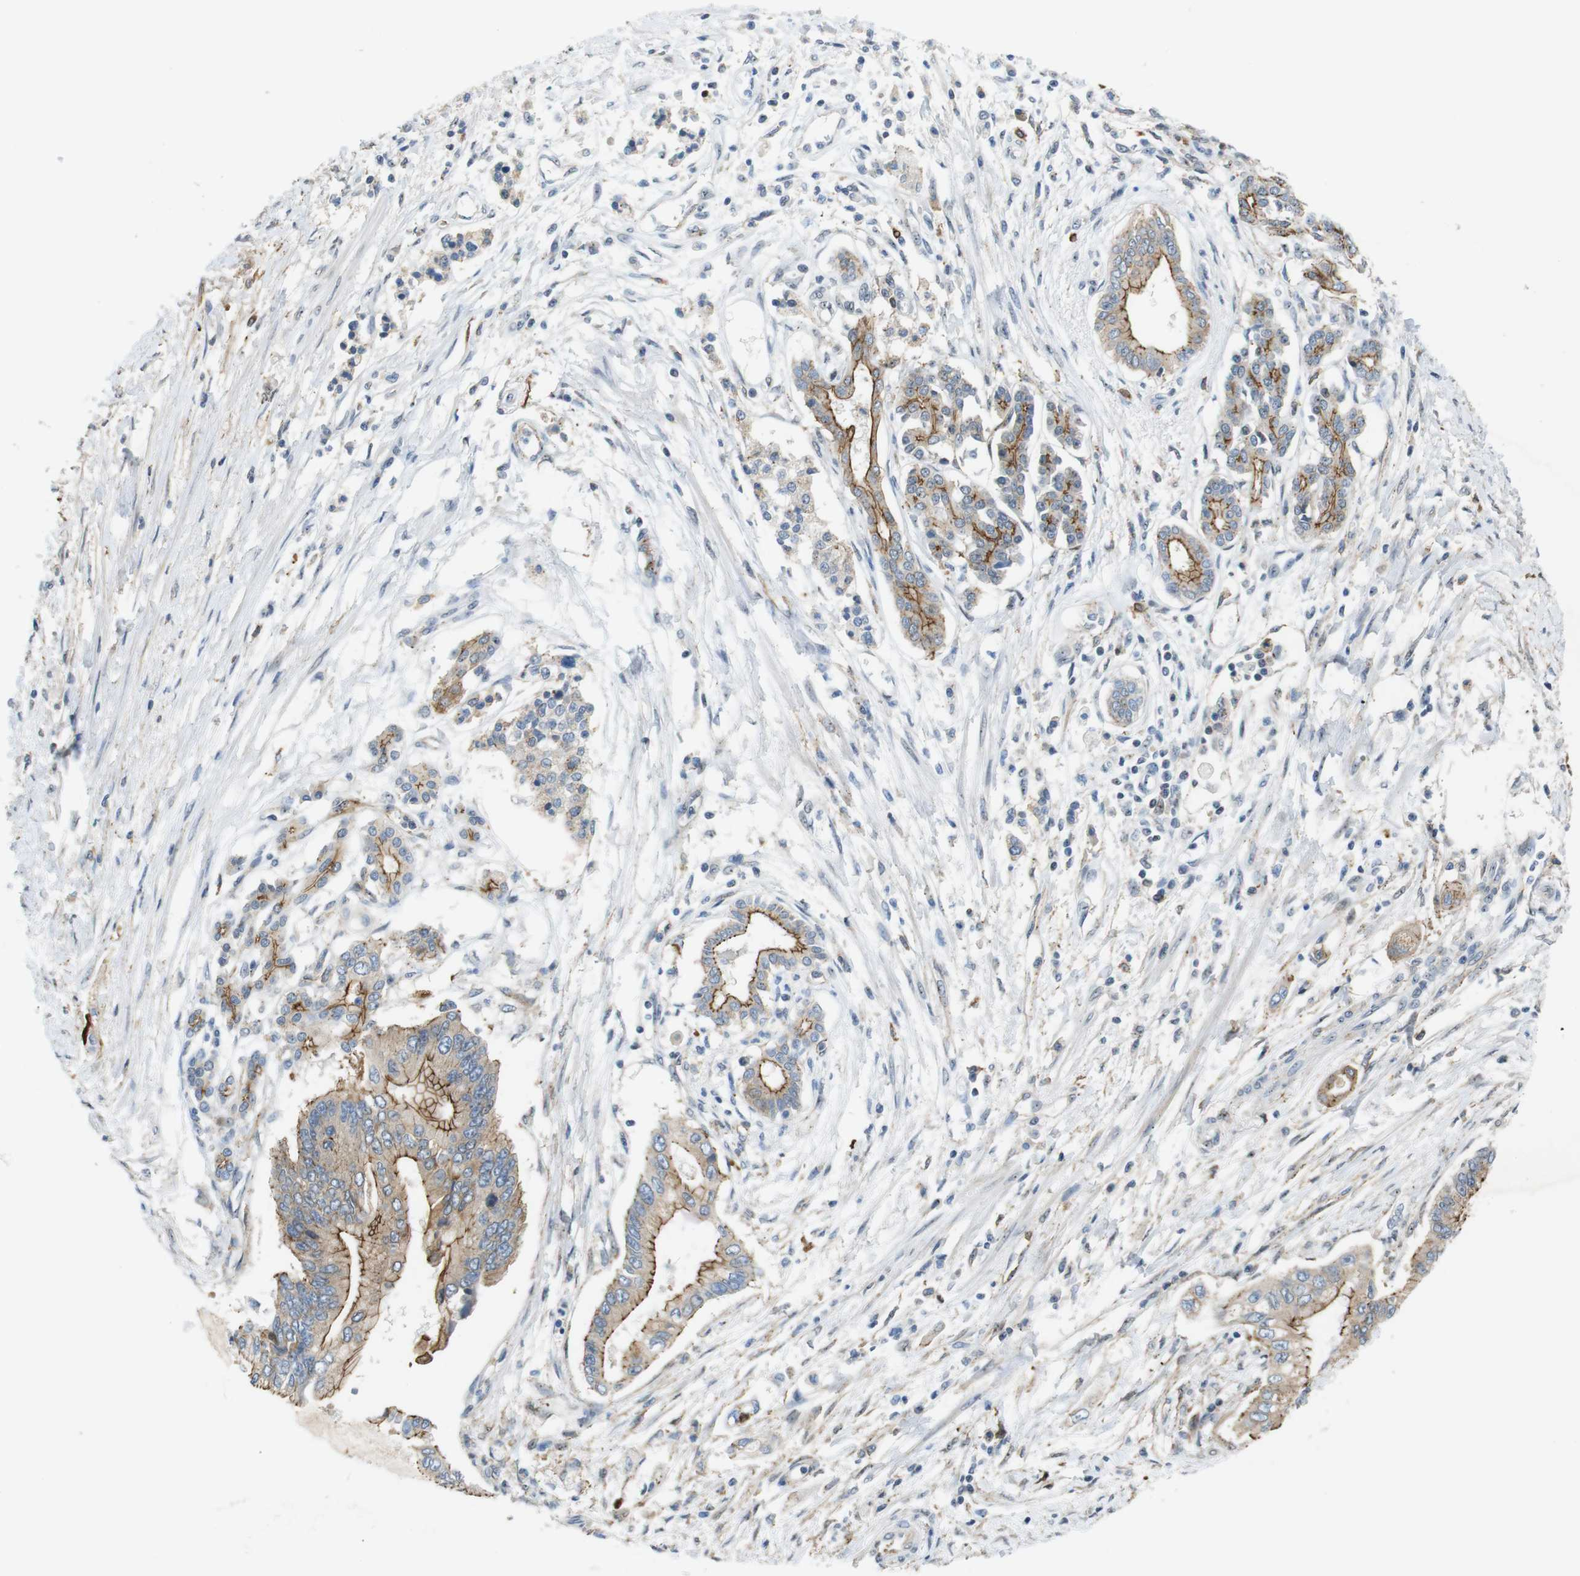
{"staining": {"intensity": "moderate", "quantity": "25%-75%", "location": "cytoplasmic/membranous"}, "tissue": "pancreatic cancer", "cell_type": "Tumor cells", "image_type": "cancer", "snomed": [{"axis": "morphology", "description": "Adenocarcinoma, NOS"}, {"axis": "topography", "description": "Pancreas"}], "caption": "Immunohistochemical staining of human adenocarcinoma (pancreatic) shows medium levels of moderate cytoplasmic/membranous expression in approximately 25%-75% of tumor cells.", "gene": "TJP3", "patient": {"sex": "male", "age": 56}}